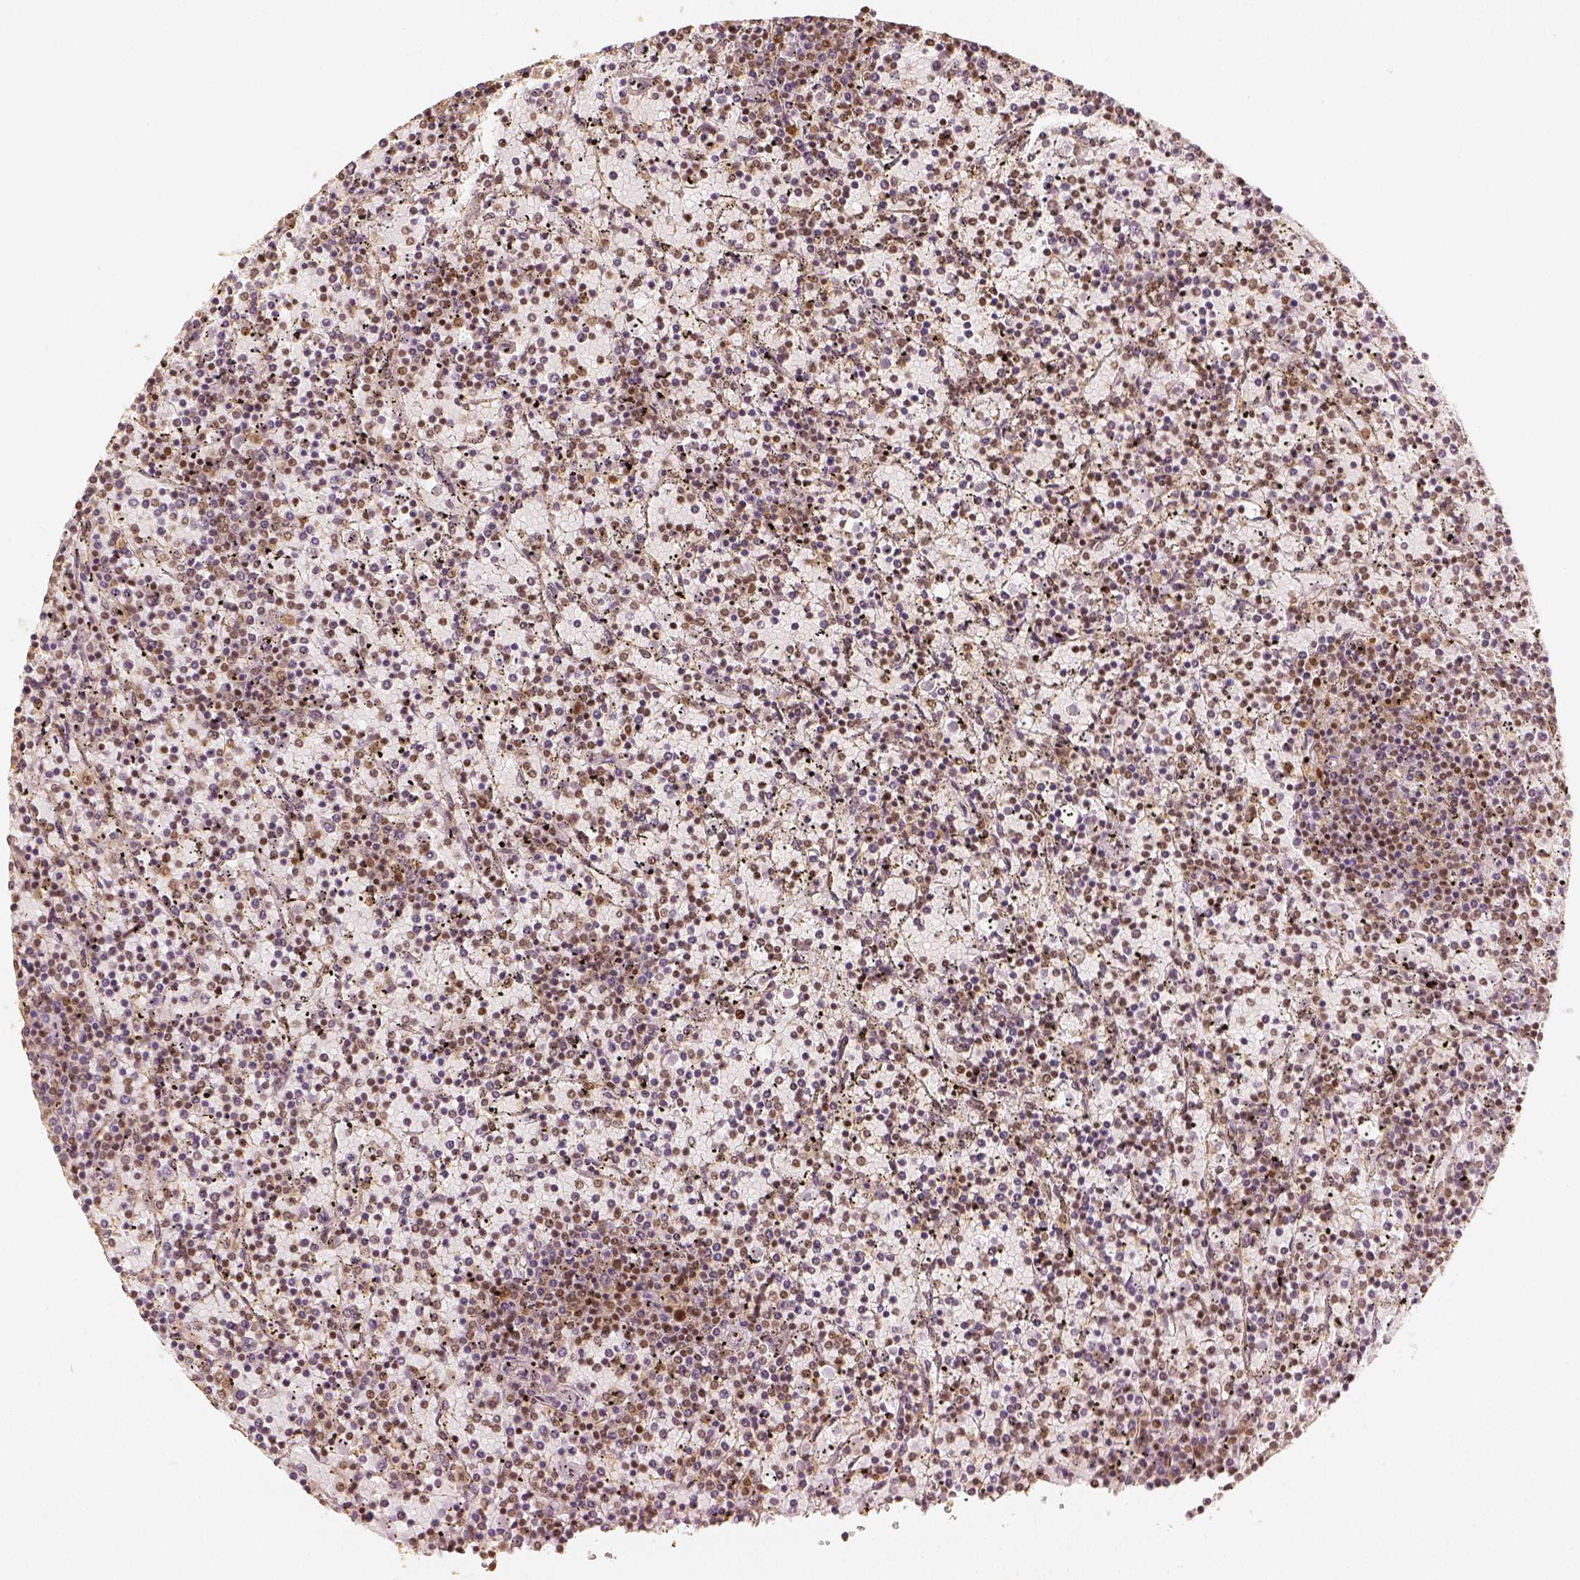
{"staining": {"intensity": "moderate", "quantity": "25%-75%", "location": "nuclear"}, "tissue": "lymphoma", "cell_type": "Tumor cells", "image_type": "cancer", "snomed": [{"axis": "morphology", "description": "Malignant lymphoma, non-Hodgkin's type, Low grade"}, {"axis": "topography", "description": "Spleen"}], "caption": "Immunohistochemical staining of human lymphoma demonstrates medium levels of moderate nuclear protein staining in about 25%-75% of tumor cells. (brown staining indicates protein expression, while blue staining denotes nuclei).", "gene": "HDAC1", "patient": {"sex": "female", "age": 77}}